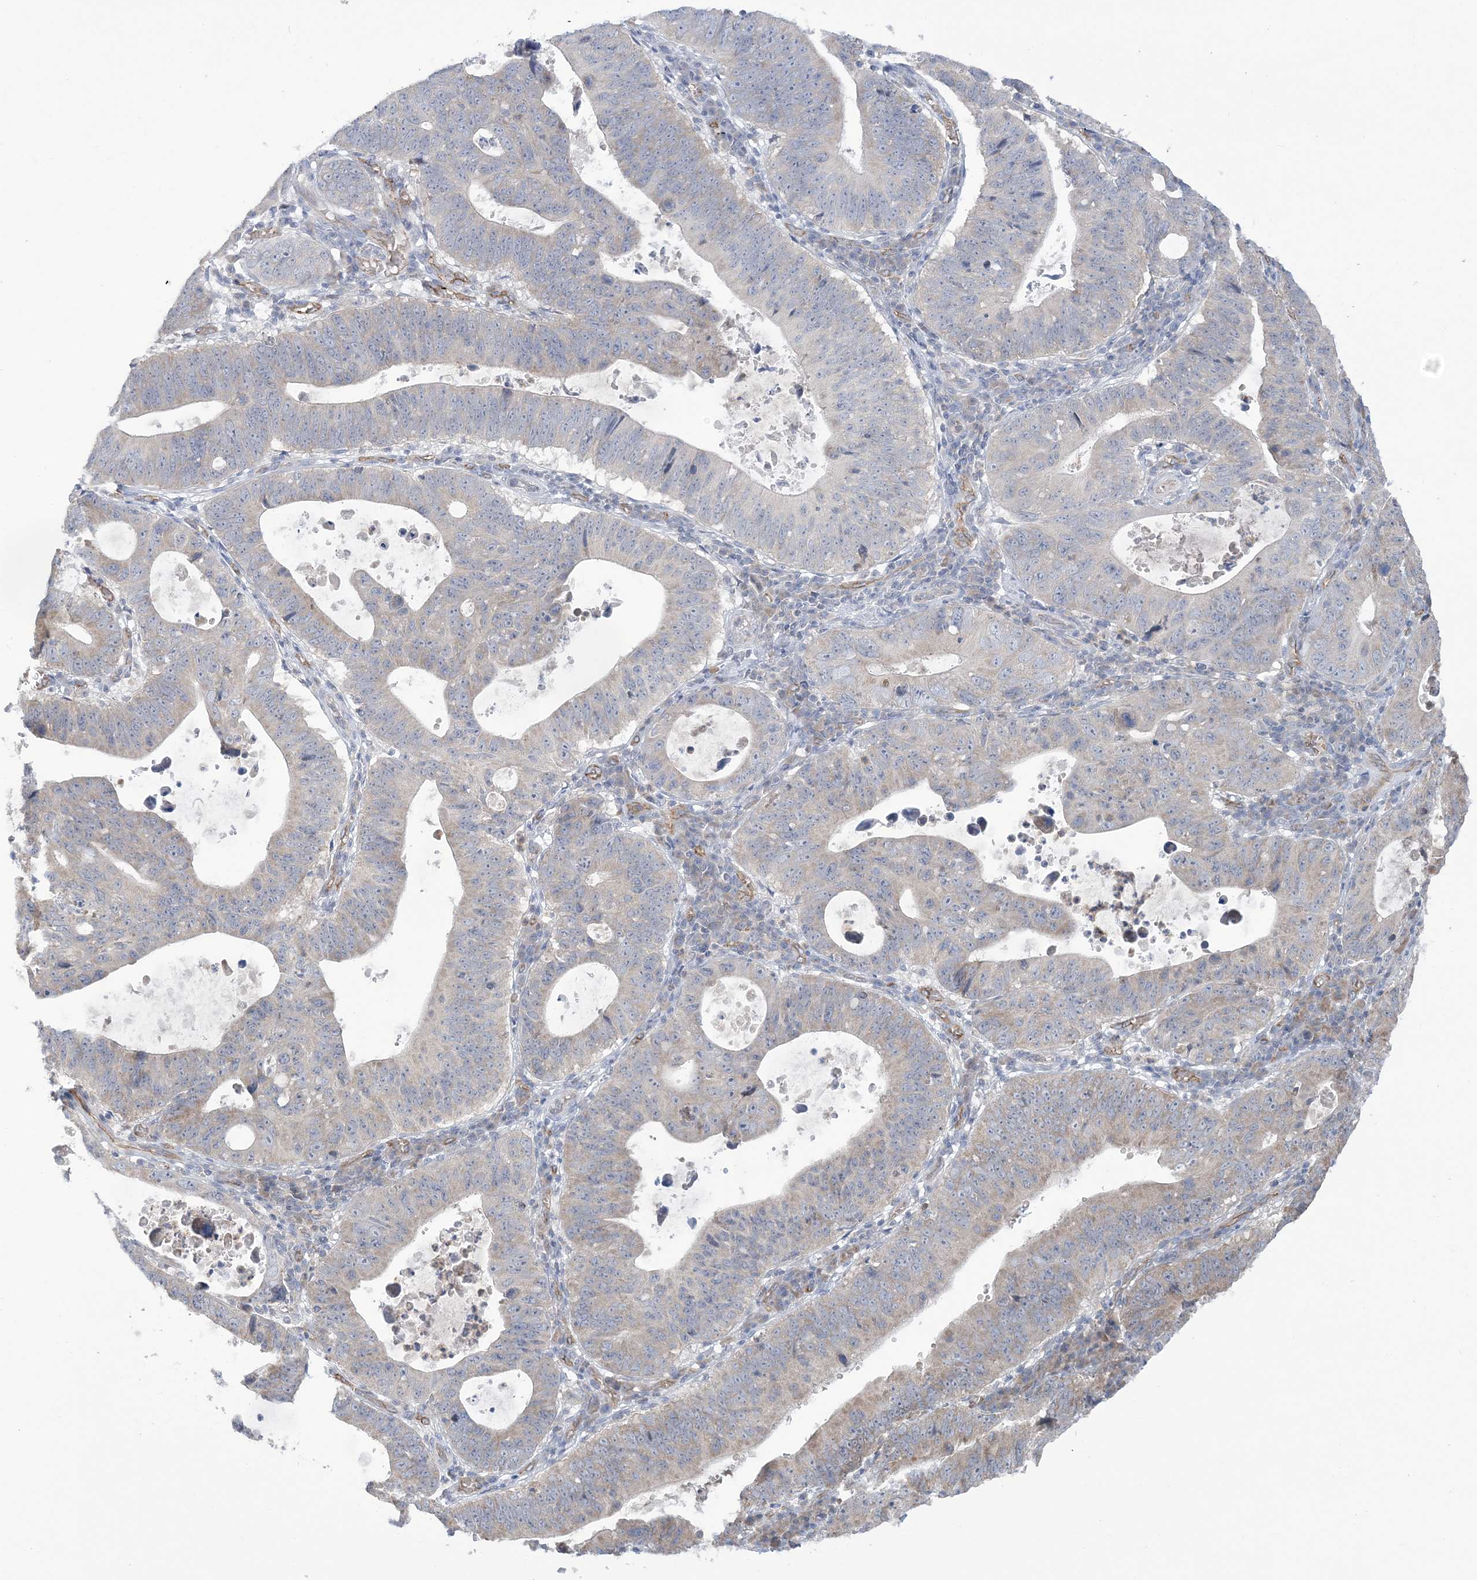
{"staining": {"intensity": "negative", "quantity": "none", "location": "none"}, "tissue": "stomach cancer", "cell_type": "Tumor cells", "image_type": "cancer", "snomed": [{"axis": "morphology", "description": "Adenocarcinoma, NOS"}, {"axis": "topography", "description": "Stomach"}], "caption": "High power microscopy photomicrograph of an immunohistochemistry (IHC) micrograph of stomach adenocarcinoma, revealing no significant staining in tumor cells. Nuclei are stained in blue.", "gene": "FARSB", "patient": {"sex": "male", "age": 59}}